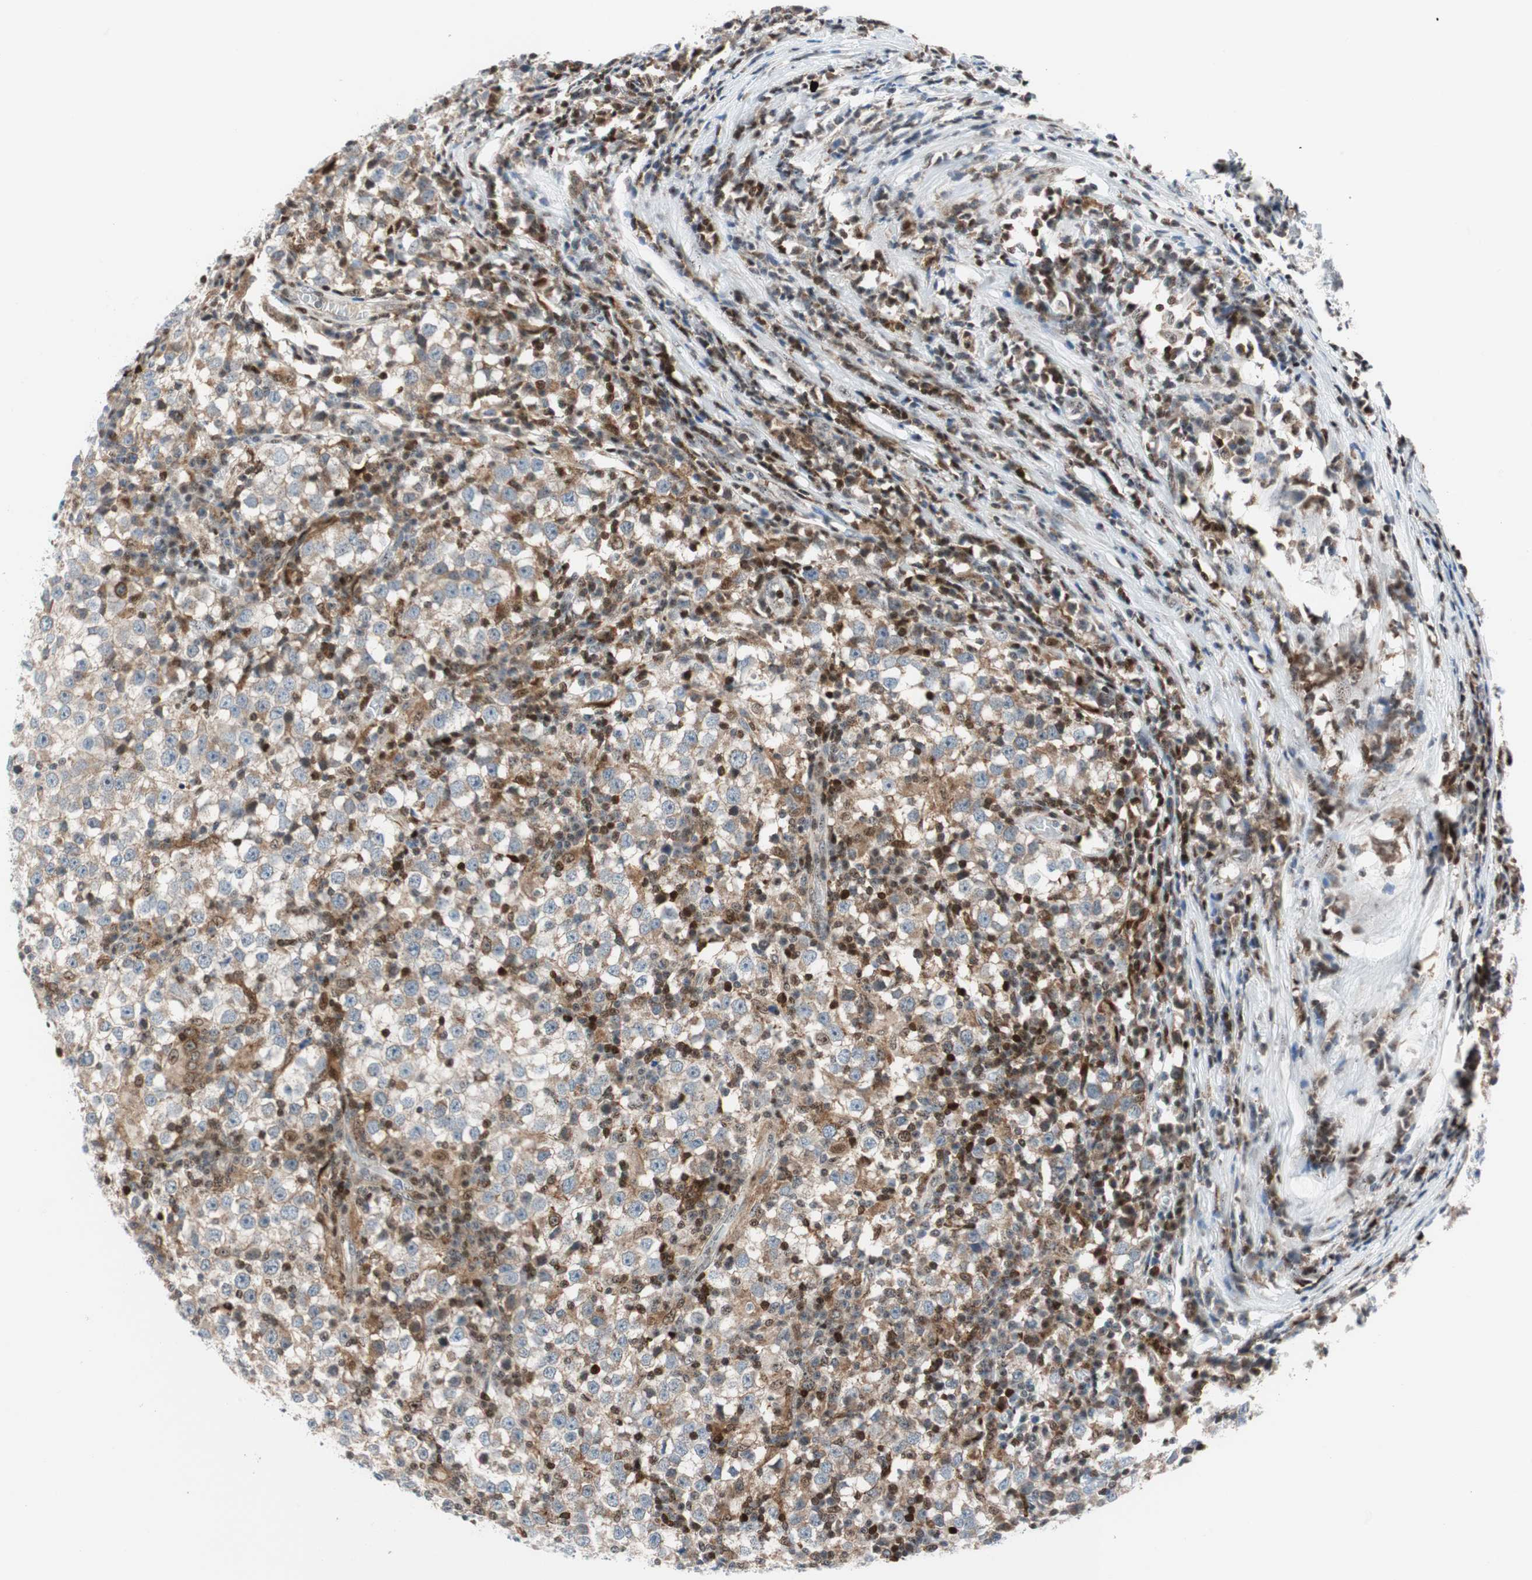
{"staining": {"intensity": "weak", "quantity": ">75%", "location": "cytoplasmic/membranous"}, "tissue": "testis cancer", "cell_type": "Tumor cells", "image_type": "cancer", "snomed": [{"axis": "morphology", "description": "Seminoma, NOS"}, {"axis": "topography", "description": "Testis"}], "caption": "Immunohistochemical staining of human testis seminoma reveals weak cytoplasmic/membranous protein positivity in about >75% of tumor cells. The protein is shown in brown color, while the nuclei are stained blue.", "gene": "RGS10", "patient": {"sex": "male", "age": 65}}